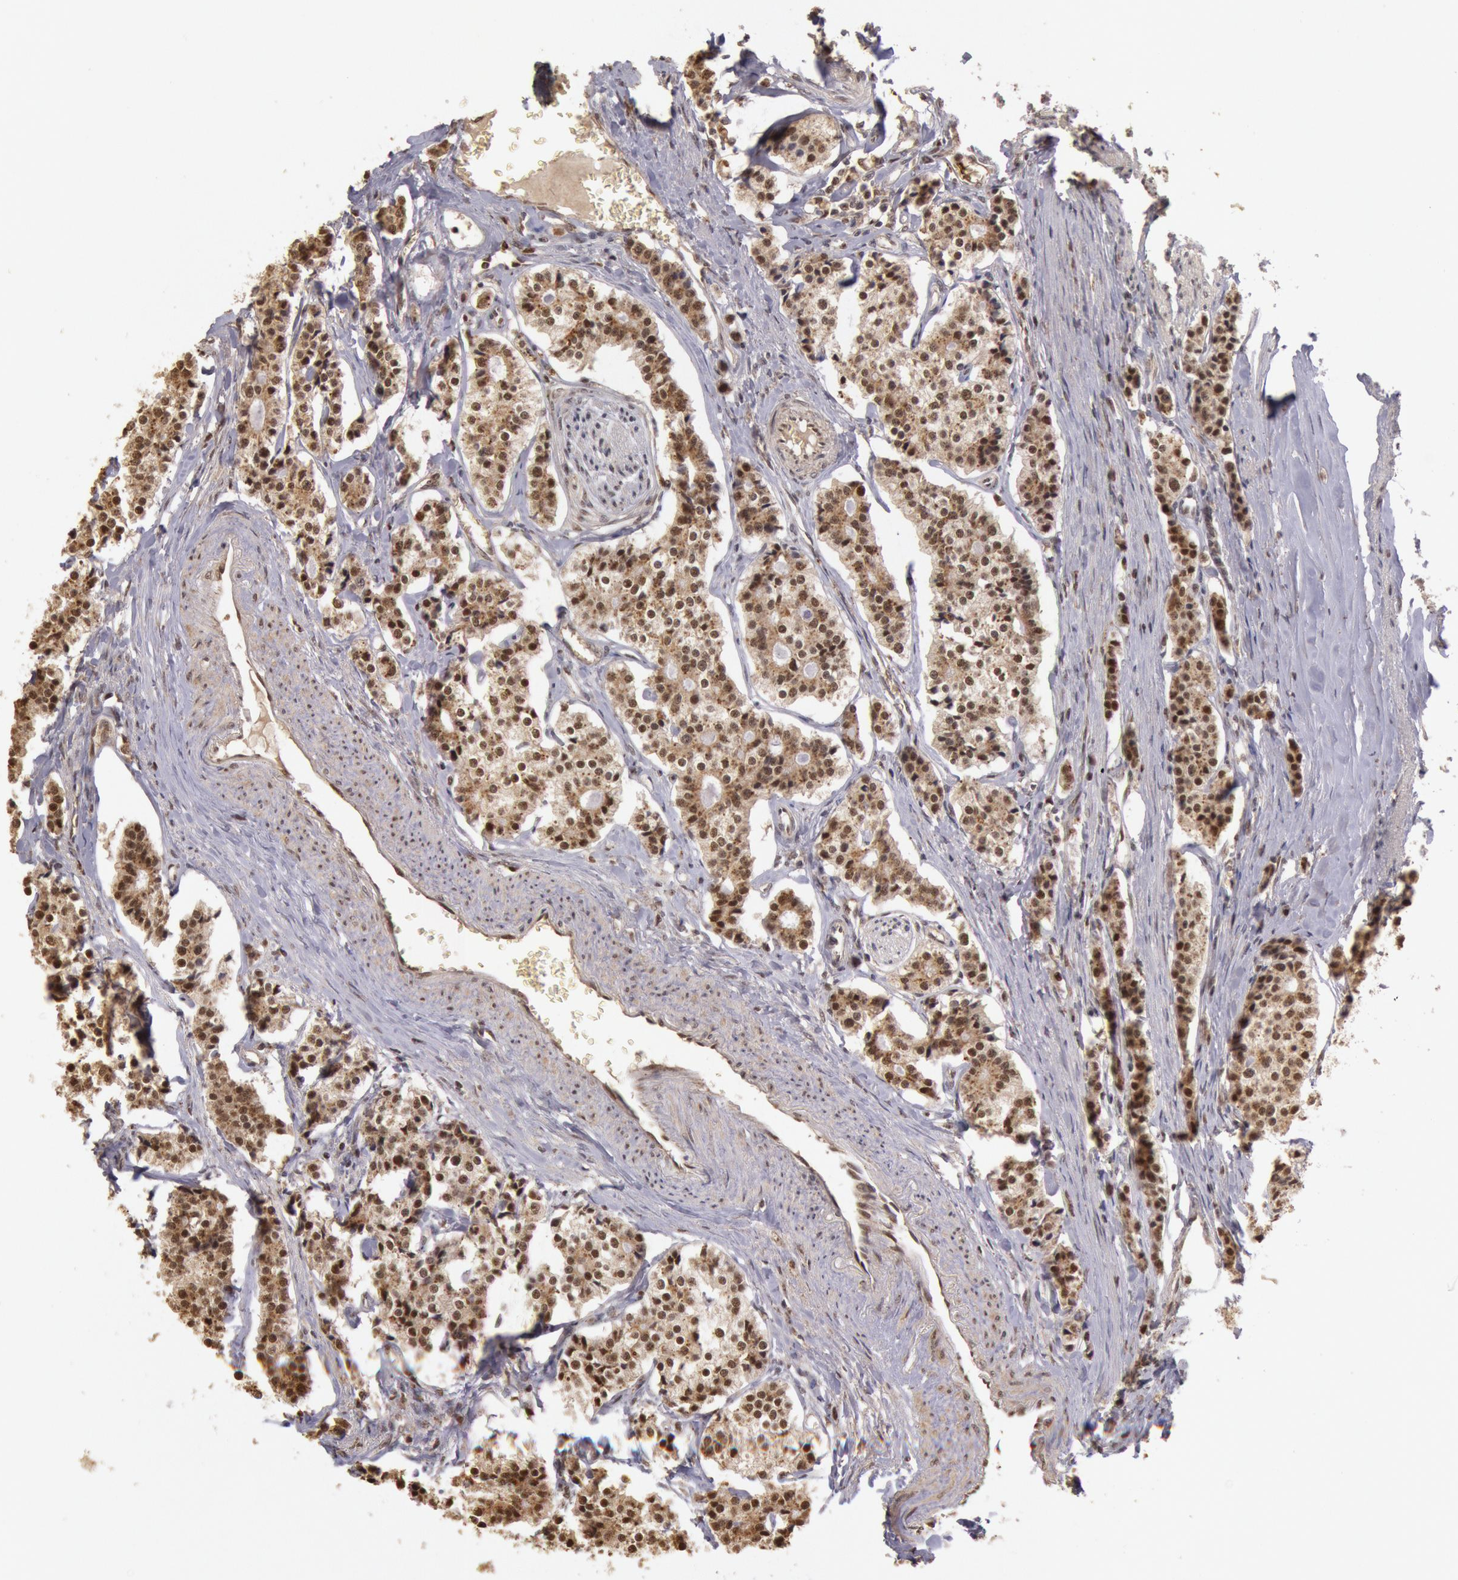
{"staining": {"intensity": "moderate", "quantity": ">75%", "location": "nuclear"}, "tissue": "carcinoid", "cell_type": "Tumor cells", "image_type": "cancer", "snomed": [{"axis": "morphology", "description": "Carcinoid, malignant, NOS"}, {"axis": "topography", "description": "Small intestine"}], "caption": "This is an image of immunohistochemistry staining of carcinoid, which shows moderate expression in the nuclear of tumor cells.", "gene": "LIG4", "patient": {"sex": "male", "age": 63}}